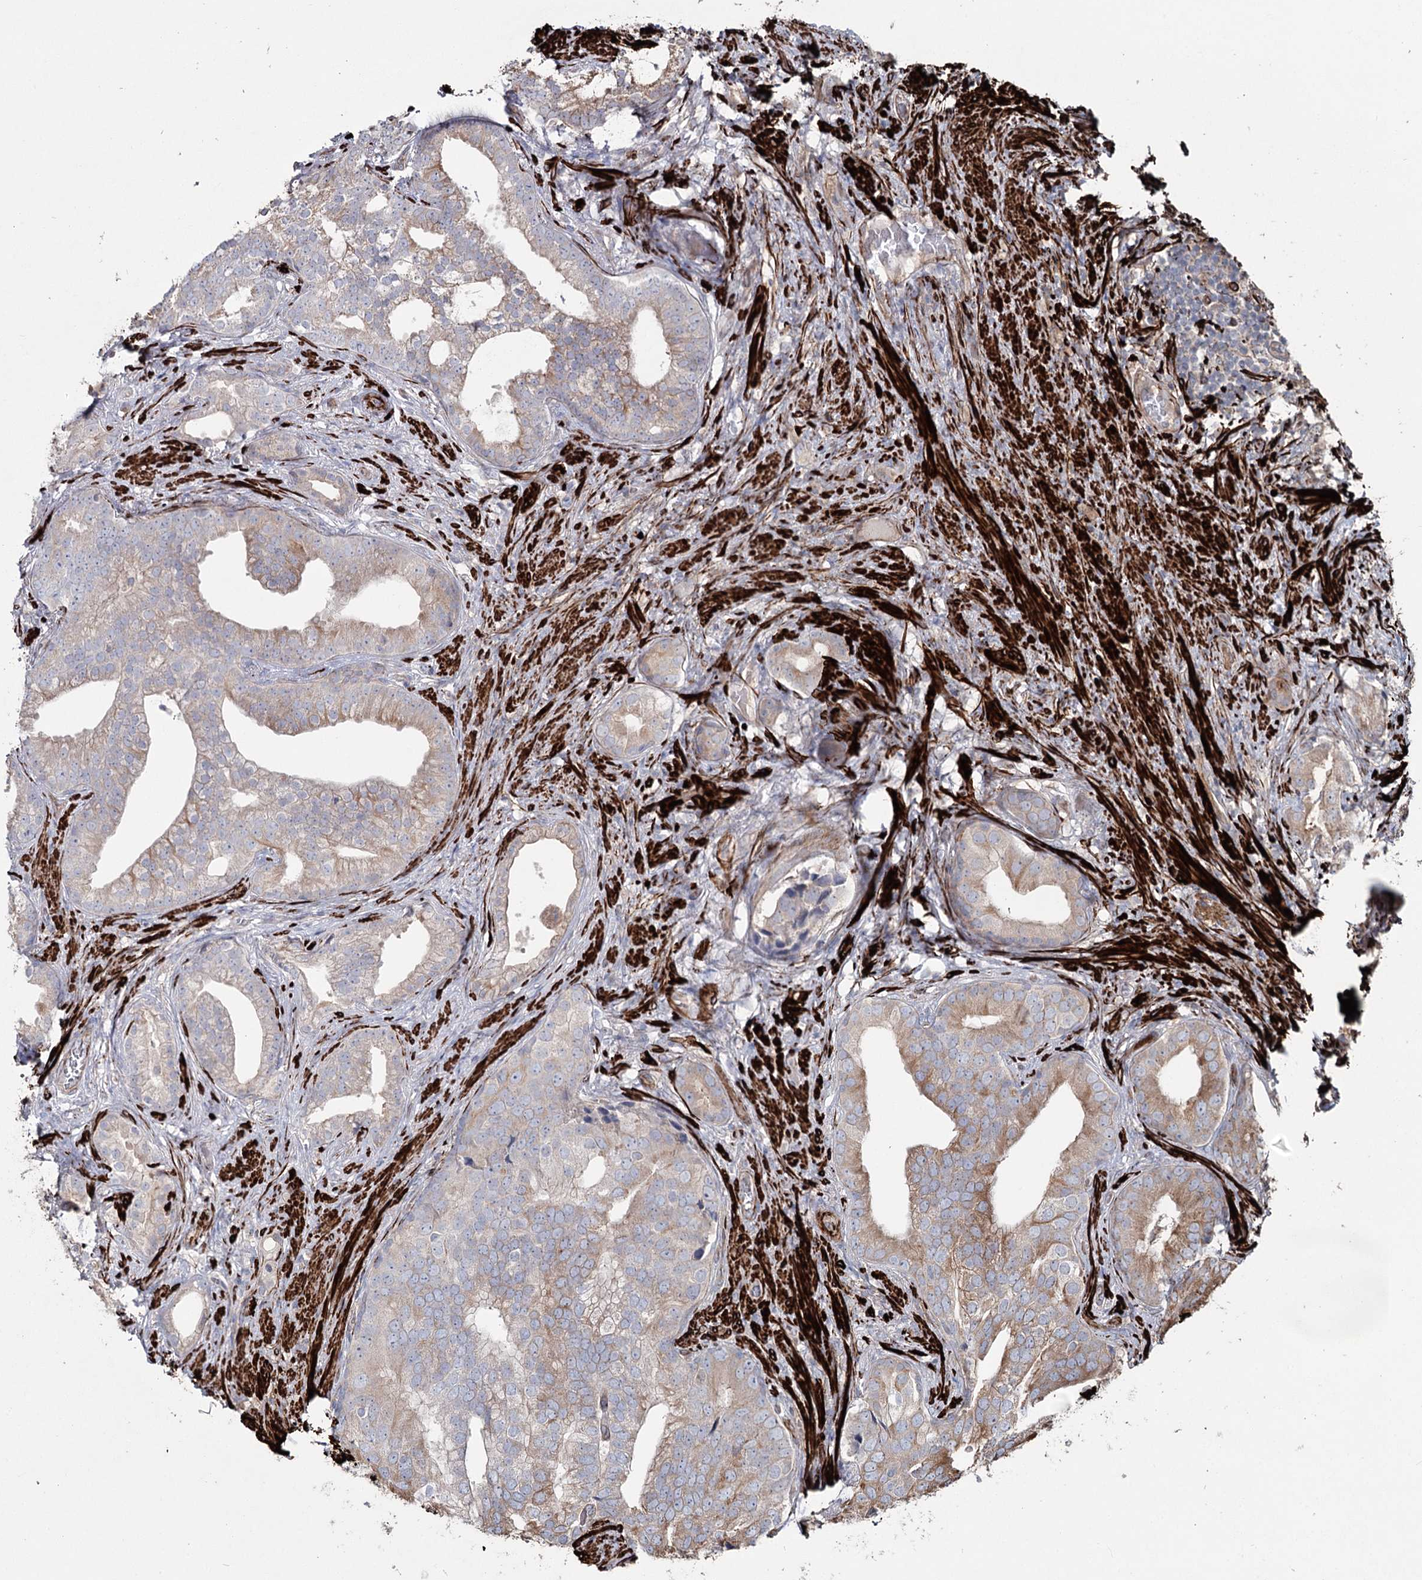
{"staining": {"intensity": "moderate", "quantity": ">75%", "location": "cytoplasmic/membranous"}, "tissue": "prostate cancer", "cell_type": "Tumor cells", "image_type": "cancer", "snomed": [{"axis": "morphology", "description": "Adenocarcinoma, Low grade"}, {"axis": "topography", "description": "Prostate"}], "caption": "This histopathology image demonstrates immunohistochemistry (IHC) staining of human low-grade adenocarcinoma (prostate), with medium moderate cytoplasmic/membranous staining in approximately >75% of tumor cells.", "gene": "SUMF1", "patient": {"sex": "male", "age": 71}}